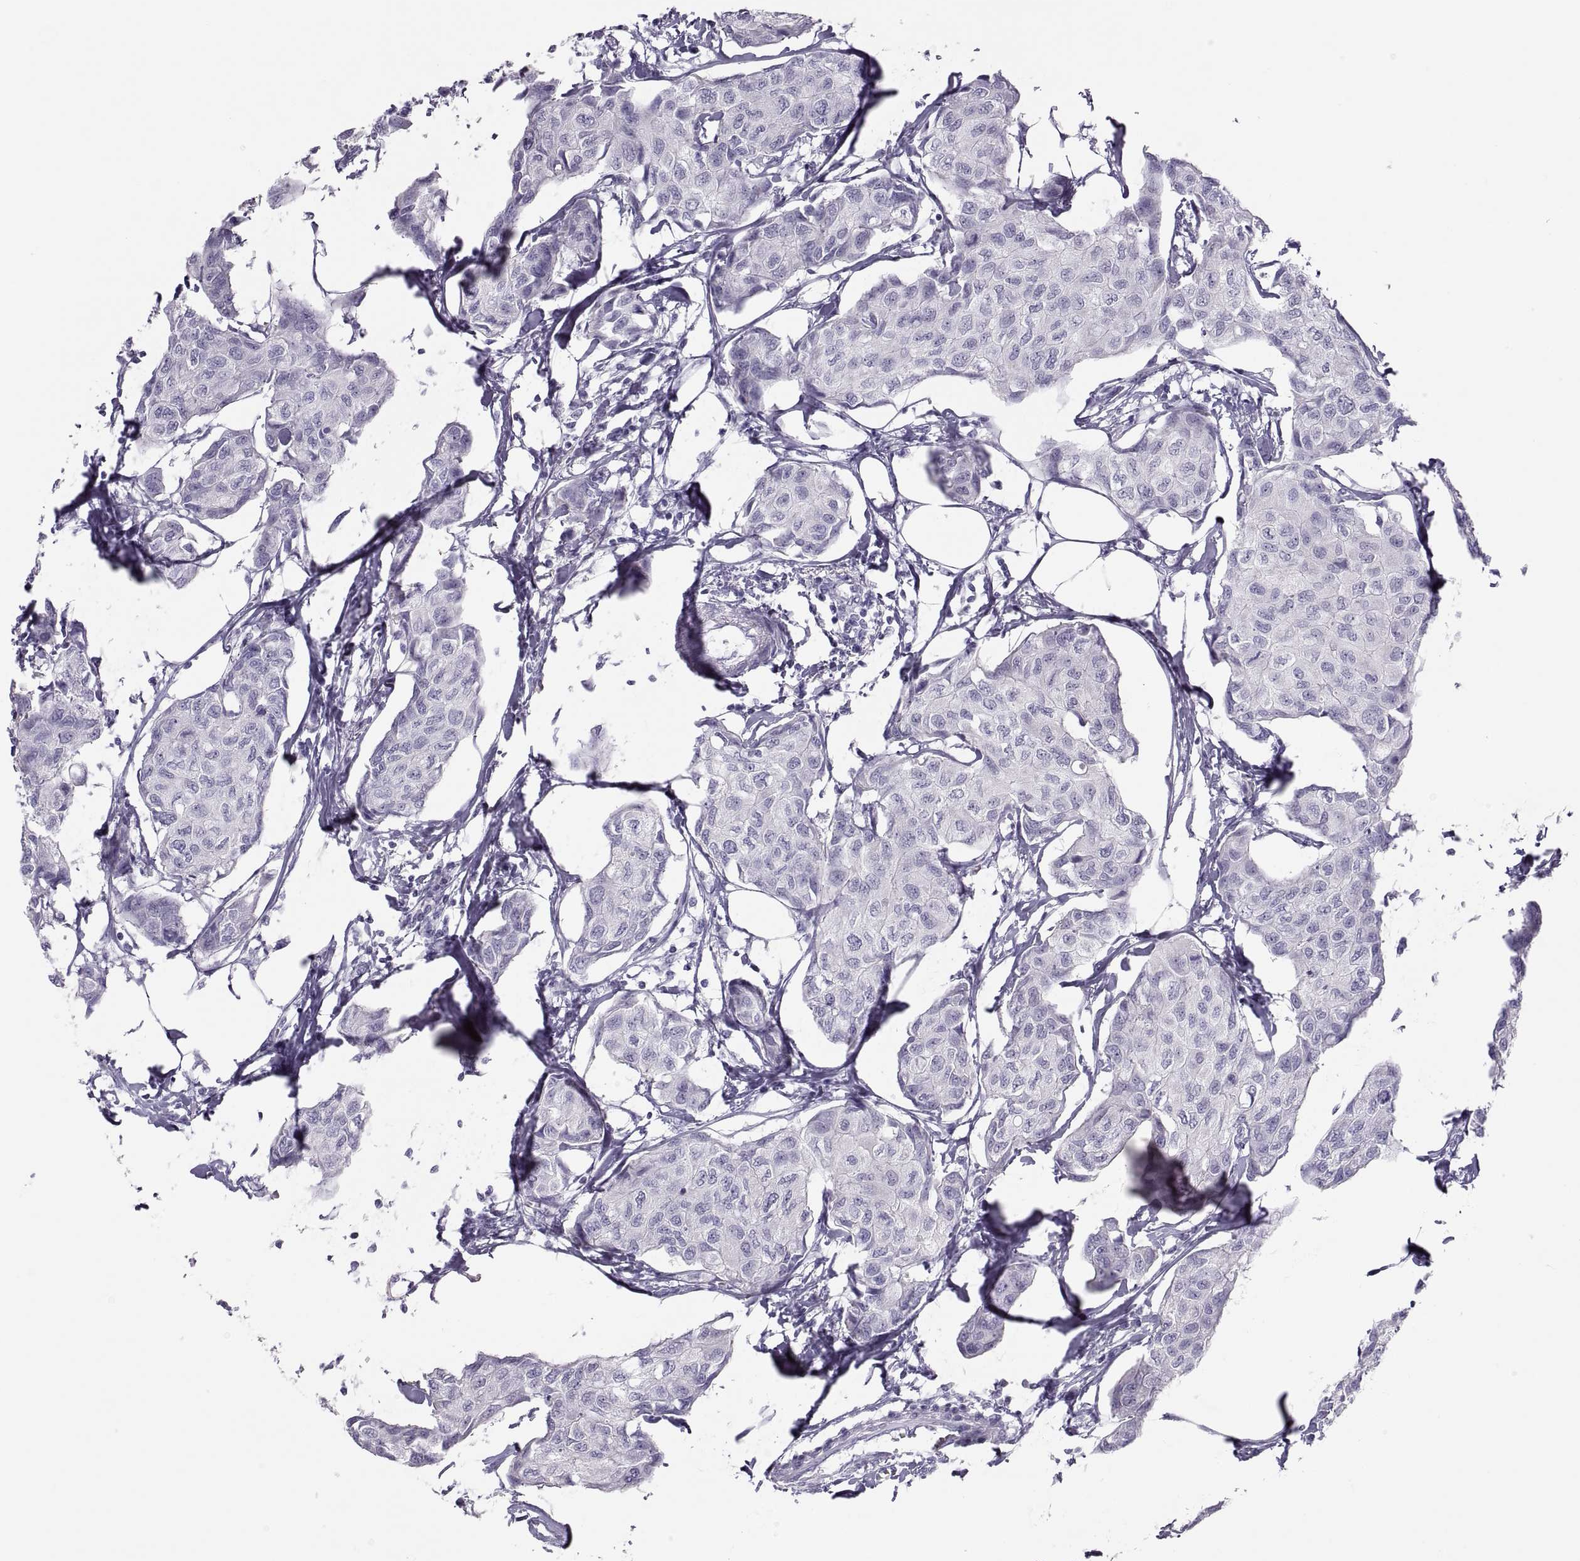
{"staining": {"intensity": "negative", "quantity": "none", "location": "none"}, "tissue": "breast cancer", "cell_type": "Tumor cells", "image_type": "cancer", "snomed": [{"axis": "morphology", "description": "Duct carcinoma"}, {"axis": "topography", "description": "Breast"}], "caption": "DAB (3,3'-diaminobenzidine) immunohistochemical staining of breast cancer shows no significant expression in tumor cells.", "gene": "SEMG1", "patient": {"sex": "female", "age": 80}}